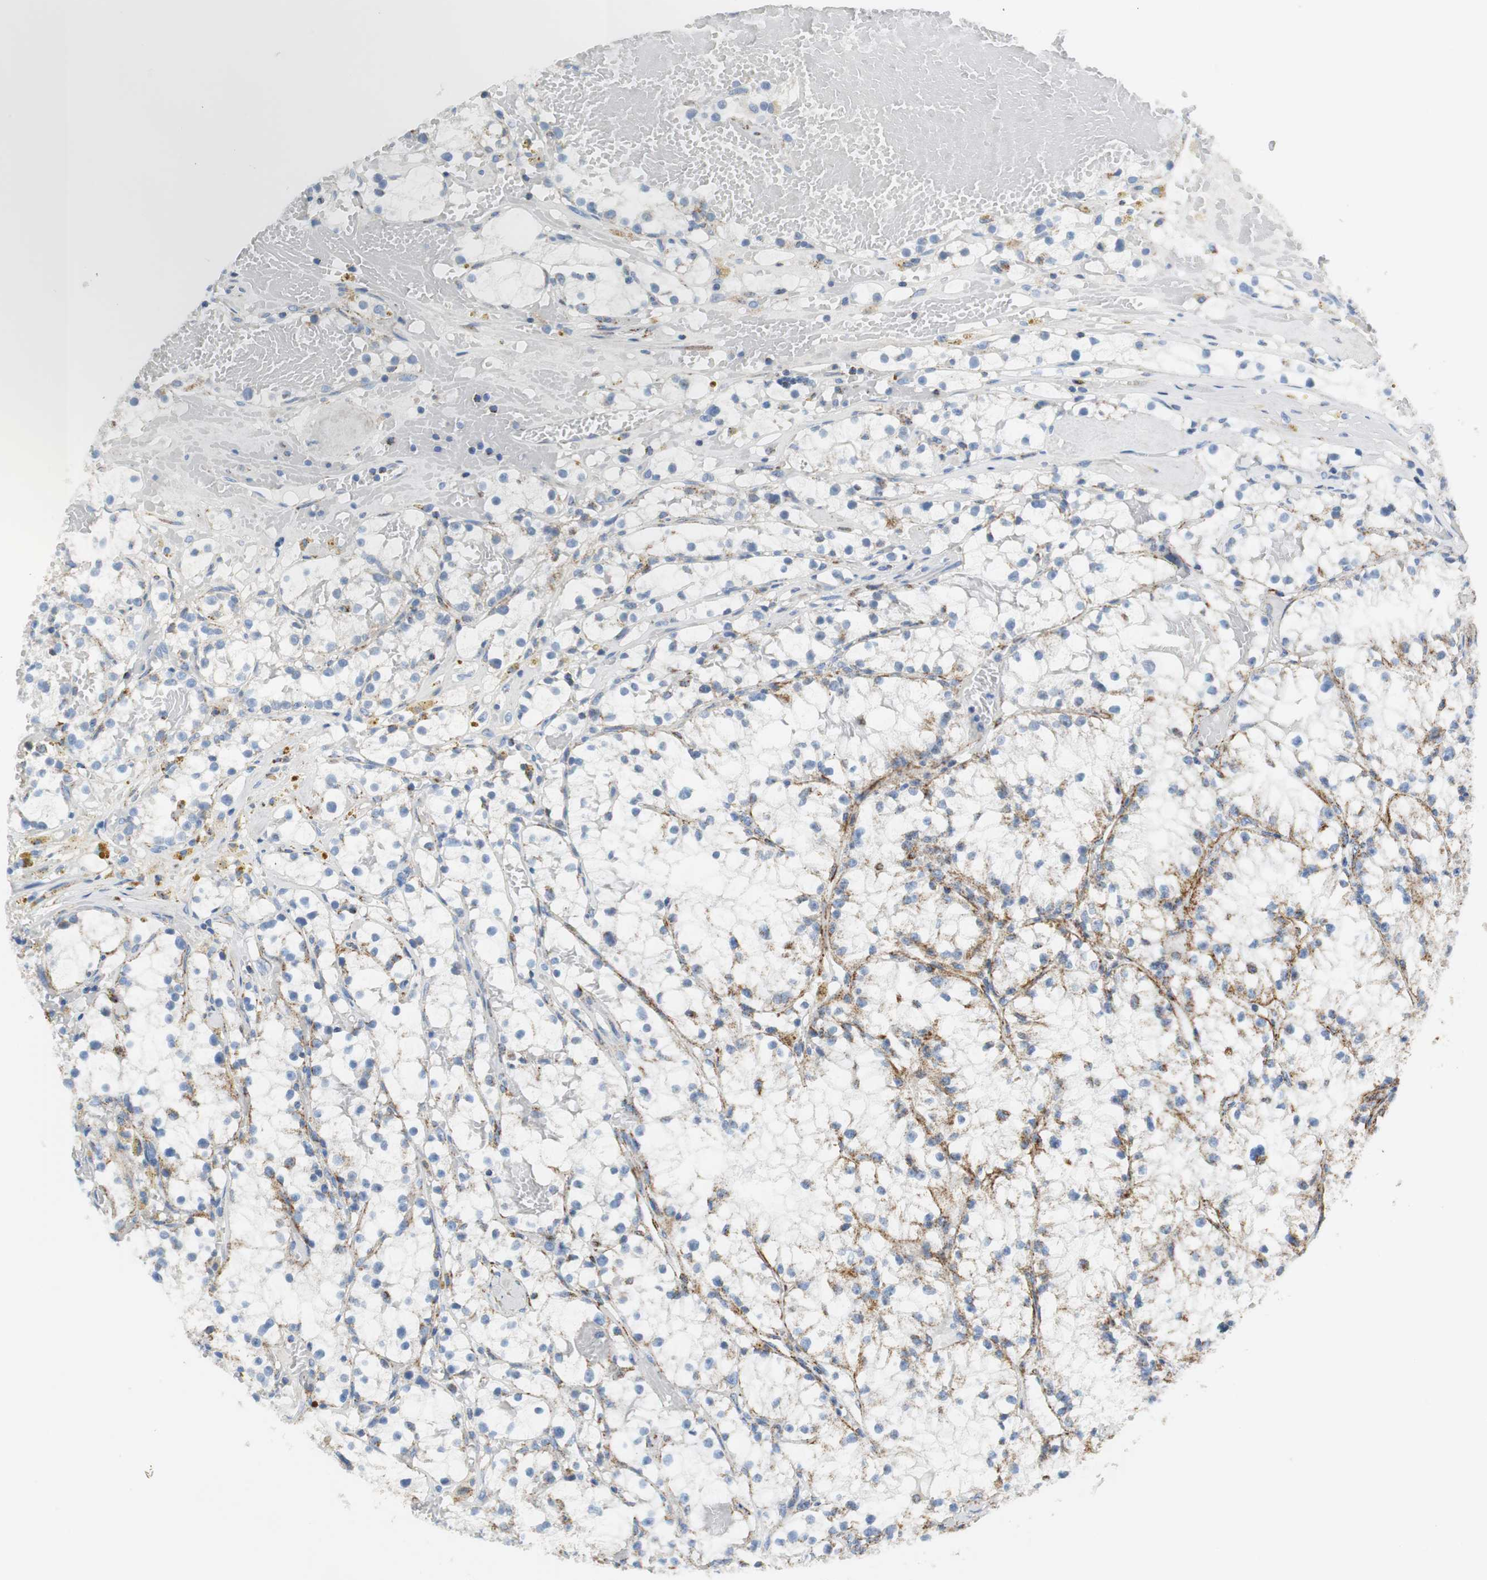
{"staining": {"intensity": "weak", "quantity": "<25%", "location": "cytoplasmic/membranous"}, "tissue": "renal cancer", "cell_type": "Tumor cells", "image_type": "cancer", "snomed": [{"axis": "morphology", "description": "Adenocarcinoma, NOS"}, {"axis": "topography", "description": "Kidney"}], "caption": "An IHC photomicrograph of renal cancer (adenocarcinoma) is shown. There is no staining in tumor cells of renal cancer (adenocarcinoma). Nuclei are stained in blue.", "gene": "C1QTNF7", "patient": {"sex": "male", "age": 56}}